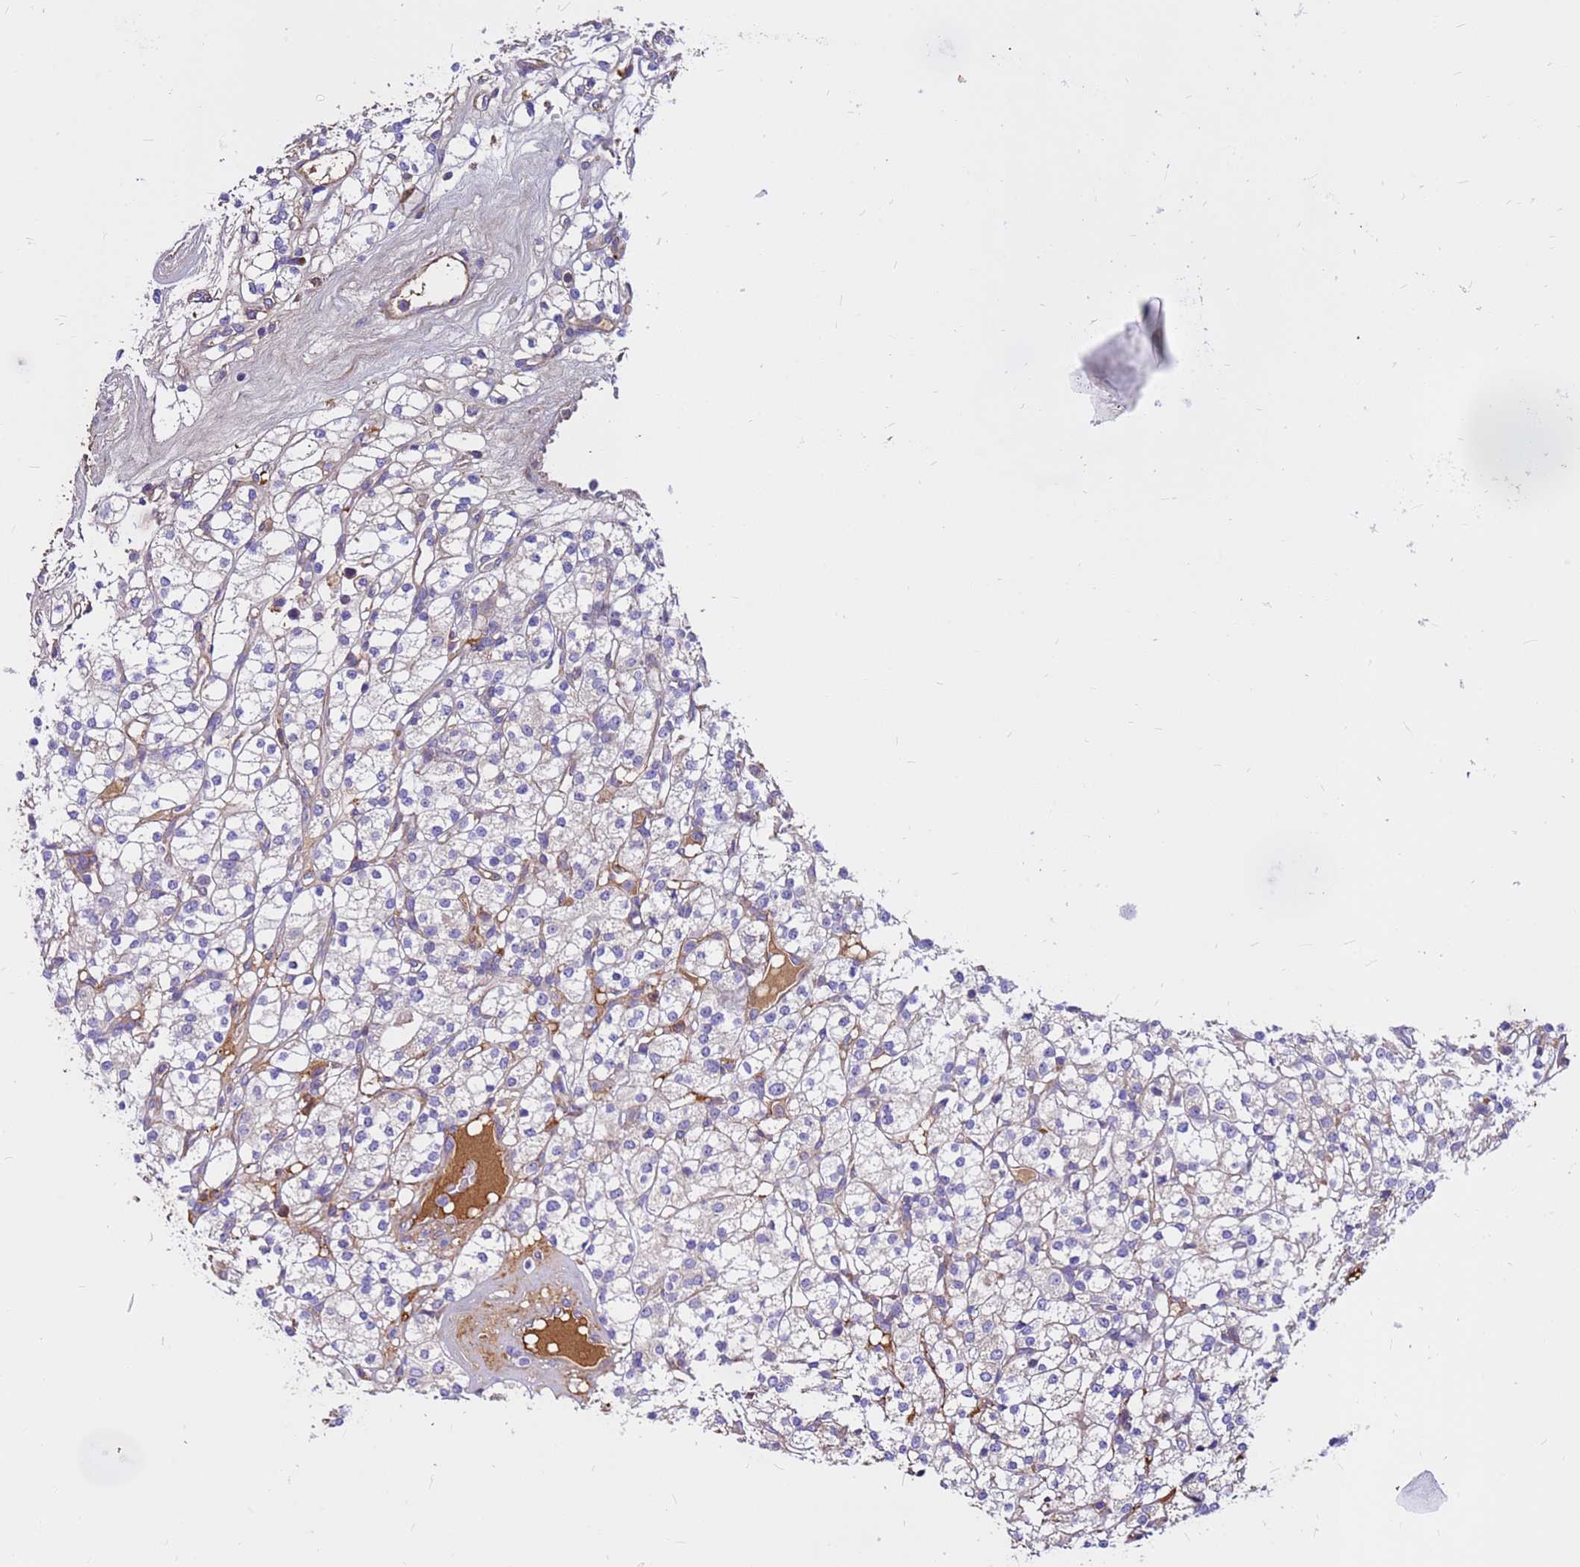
{"staining": {"intensity": "negative", "quantity": "none", "location": "none"}, "tissue": "renal cancer", "cell_type": "Tumor cells", "image_type": "cancer", "snomed": [{"axis": "morphology", "description": "Adenocarcinoma, NOS"}, {"axis": "topography", "description": "Kidney"}], "caption": "A high-resolution histopathology image shows immunohistochemistry (IHC) staining of adenocarcinoma (renal), which exhibits no significant positivity in tumor cells.", "gene": "CRHBP", "patient": {"sex": "male", "age": 77}}